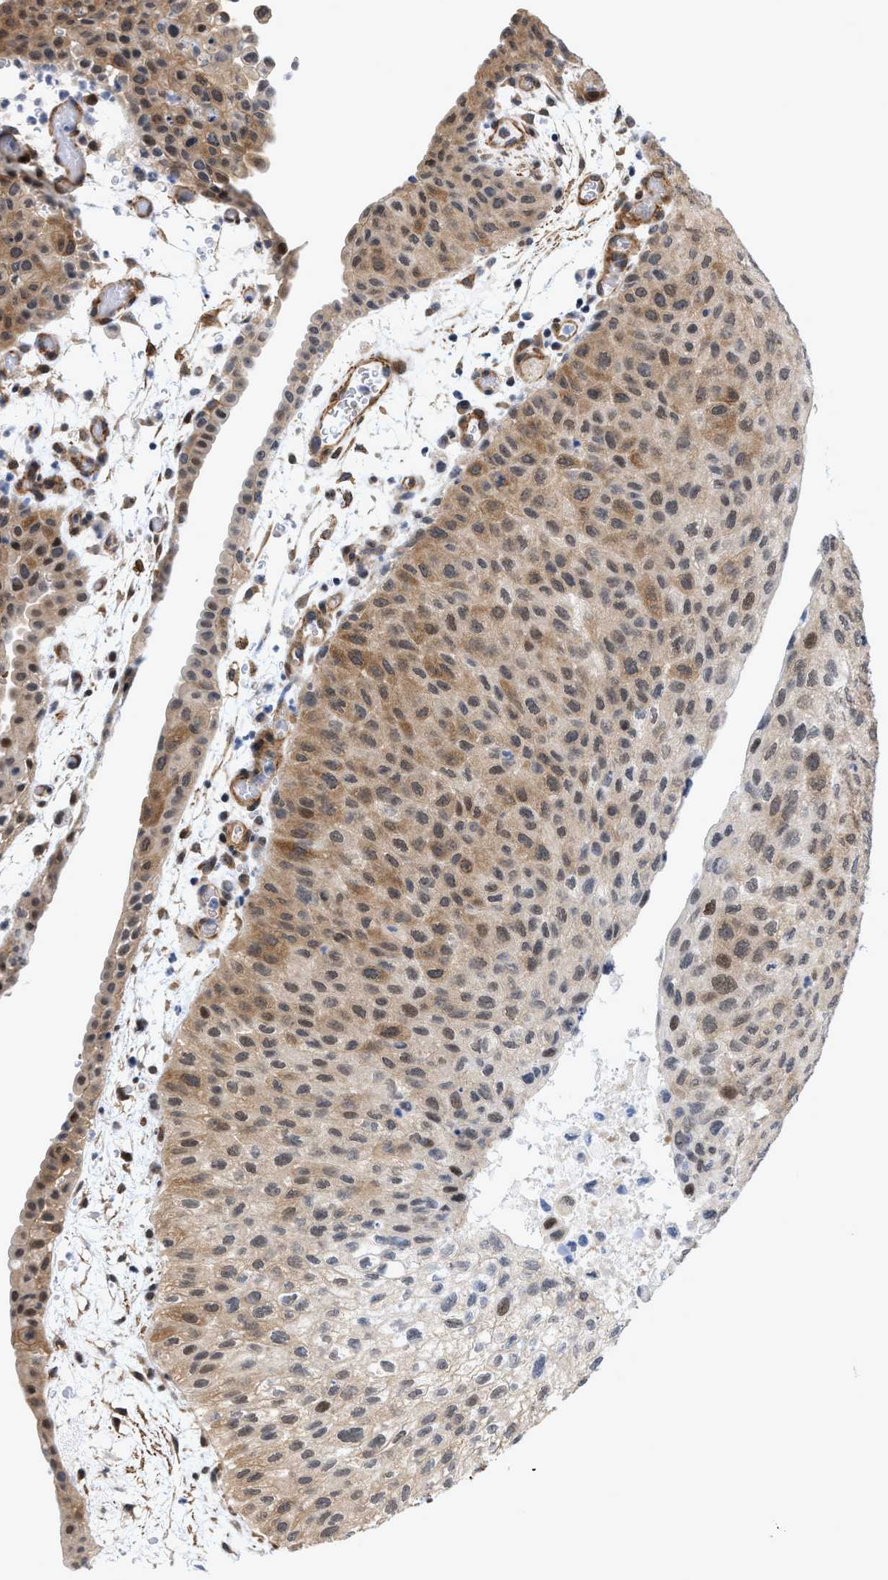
{"staining": {"intensity": "moderate", "quantity": ">75%", "location": "cytoplasmic/membranous,nuclear"}, "tissue": "urothelial cancer", "cell_type": "Tumor cells", "image_type": "cancer", "snomed": [{"axis": "morphology", "description": "Urothelial carcinoma, Low grade"}, {"axis": "morphology", "description": "Urothelial carcinoma, High grade"}, {"axis": "topography", "description": "Urinary bladder"}], "caption": "A medium amount of moderate cytoplasmic/membranous and nuclear positivity is seen in about >75% of tumor cells in low-grade urothelial carcinoma tissue. (DAB IHC with brightfield microscopy, high magnification).", "gene": "GPRASP2", "patient": {"sex": "male", "age": 35}}